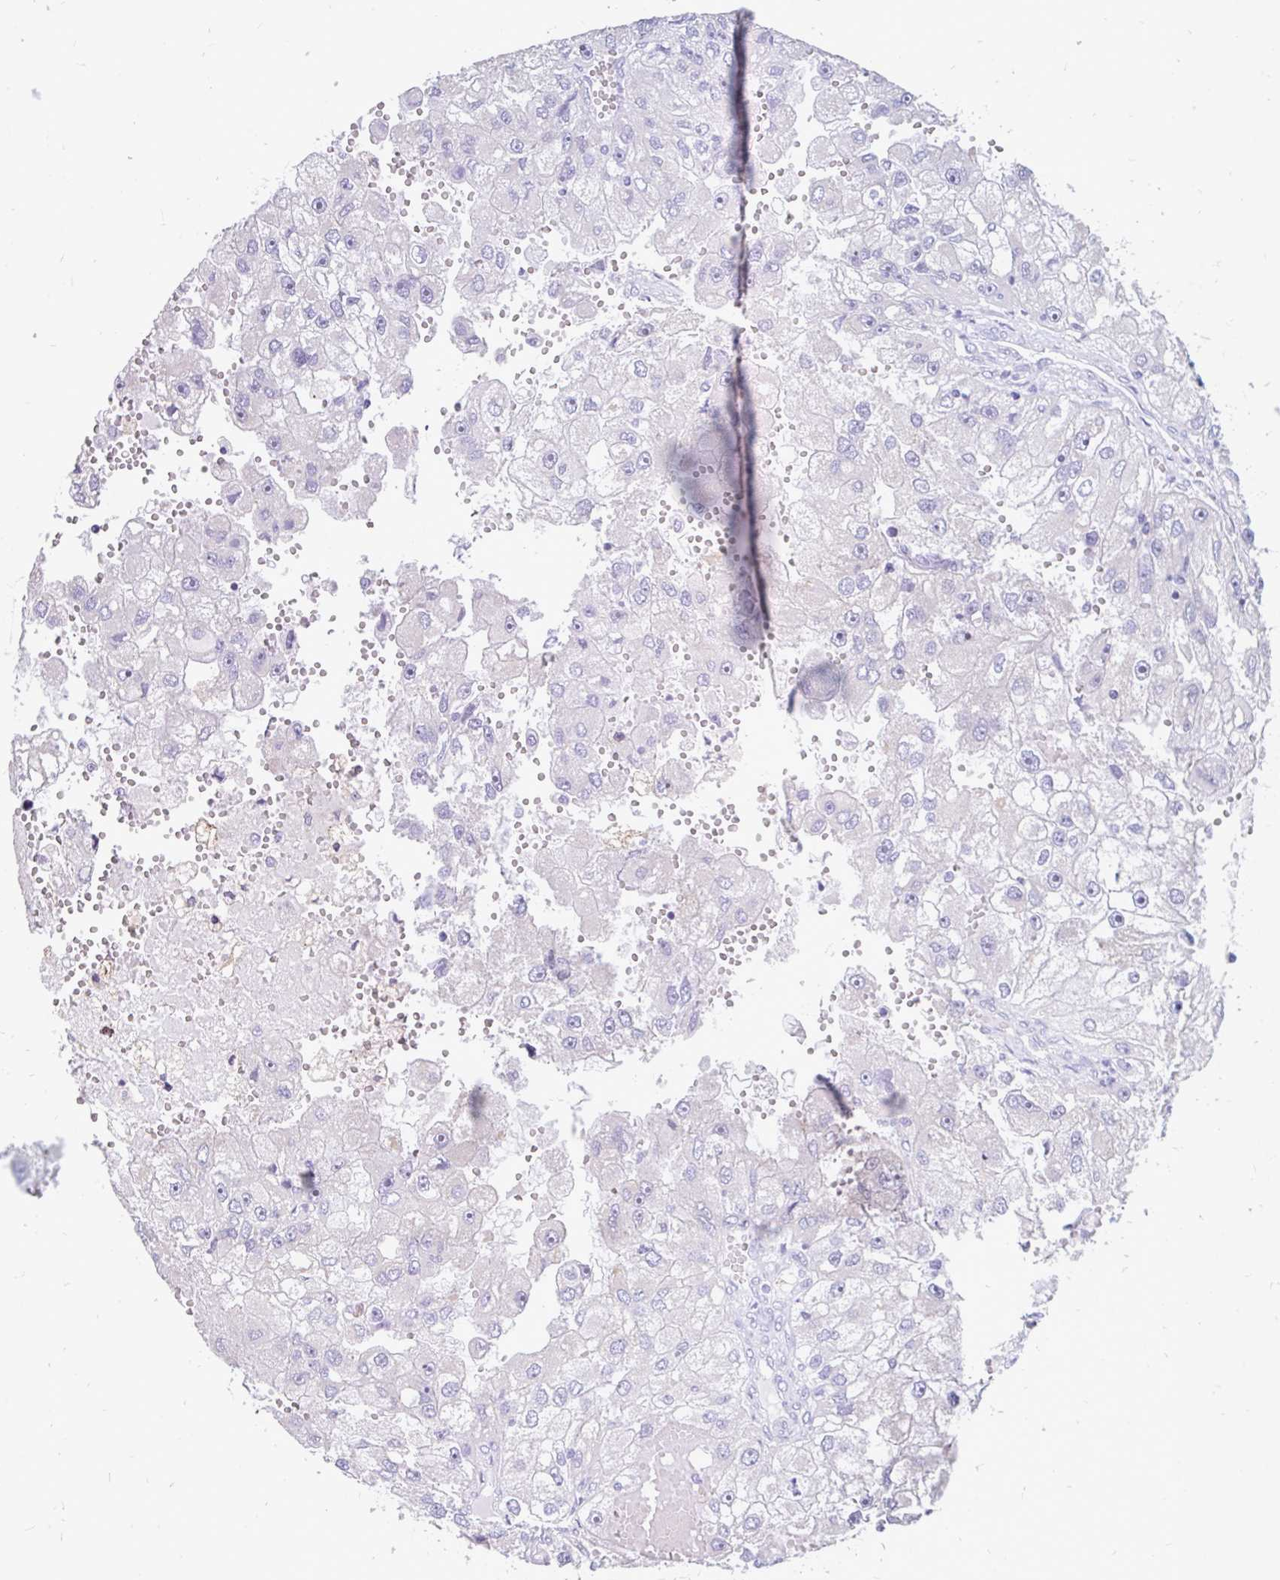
{"staining": {"intensity": "negative", "quantity": "none", "location": "none"}, "tissue": "renal cancer", "cell_type": "Tumor cells", "image_type": "cancer", "snomed": [{"axis": "morphology", "description": "Adenocarcinoma, NOS"}, {"axis": "topography", "description": "Kidney"}], "caption": "The image reveals no significant positivity in tumor cells of renal cancer (adenocarcinoma).", "gene": "INTS5", "patient": {"sex": "male", "age": 63}}